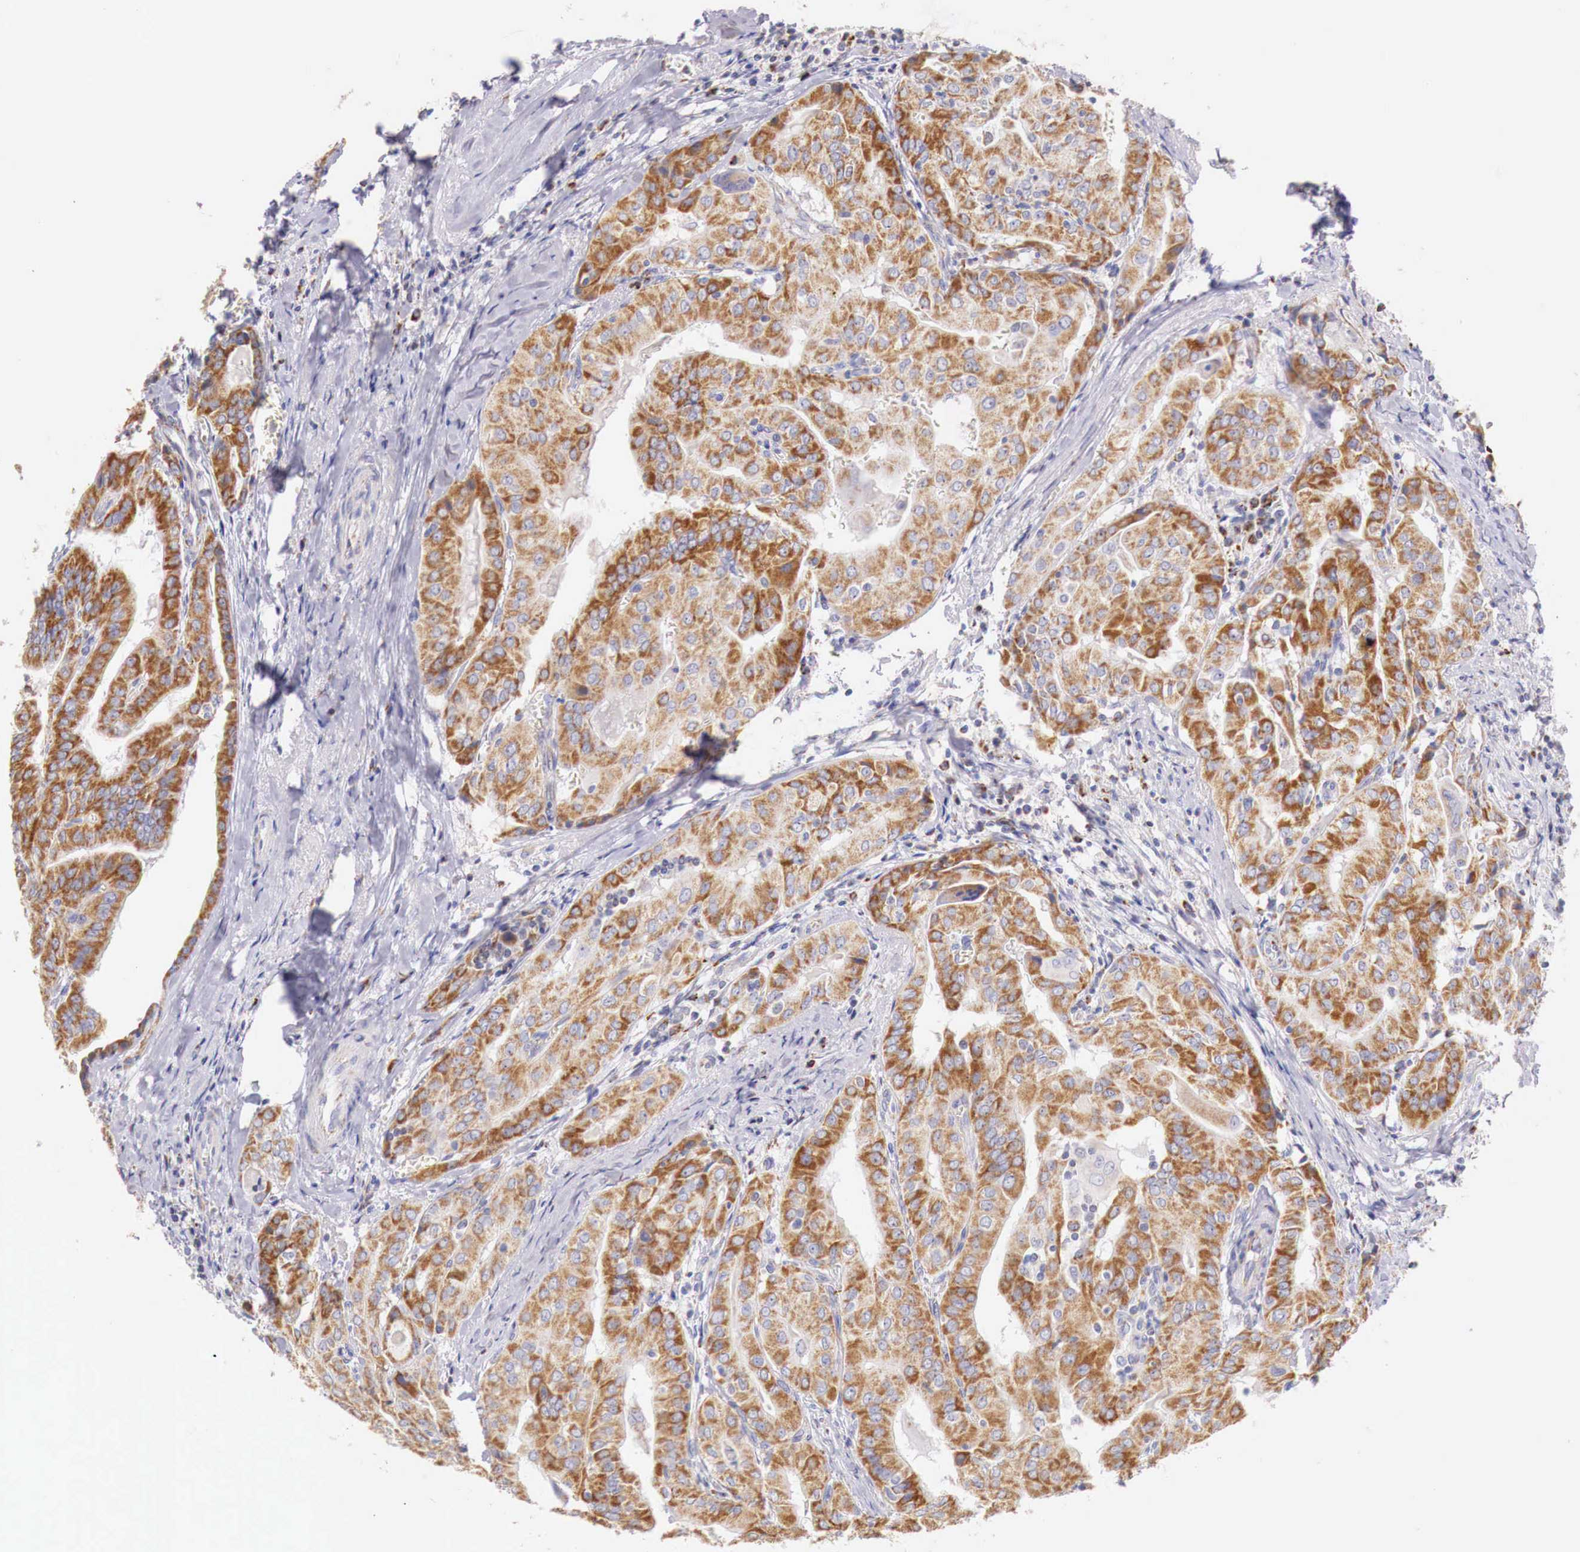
{"staining": {"intensity": "moderate", "quantity": ">75%", "location": "cytoplasmic/membranous"}, "tissue": "thyroid cancer", "cell_type": "Tumor cells", "image_type": "cancer", "snomed": [{"axis": "morphology", "description": "Papillary adenocarcinoma, NOS"}, {"axis": "topography", "description": "Thyroid gland"}], "caption": "Brown immunohistochemical staining in human papillary adenocarcinoma (thyroid) demonstrates moderate cytoplasmic/membranous staining in approximately >75% of tumor cells. The protein of interest is stained brown, and the nuclei are stained in blue (DAB (3,3'-diaminobenzidine) IHC with brightfield microscopy, high magnification).", "gene": "IDH3G", "patient": {"sex": "female", "age": 71}}